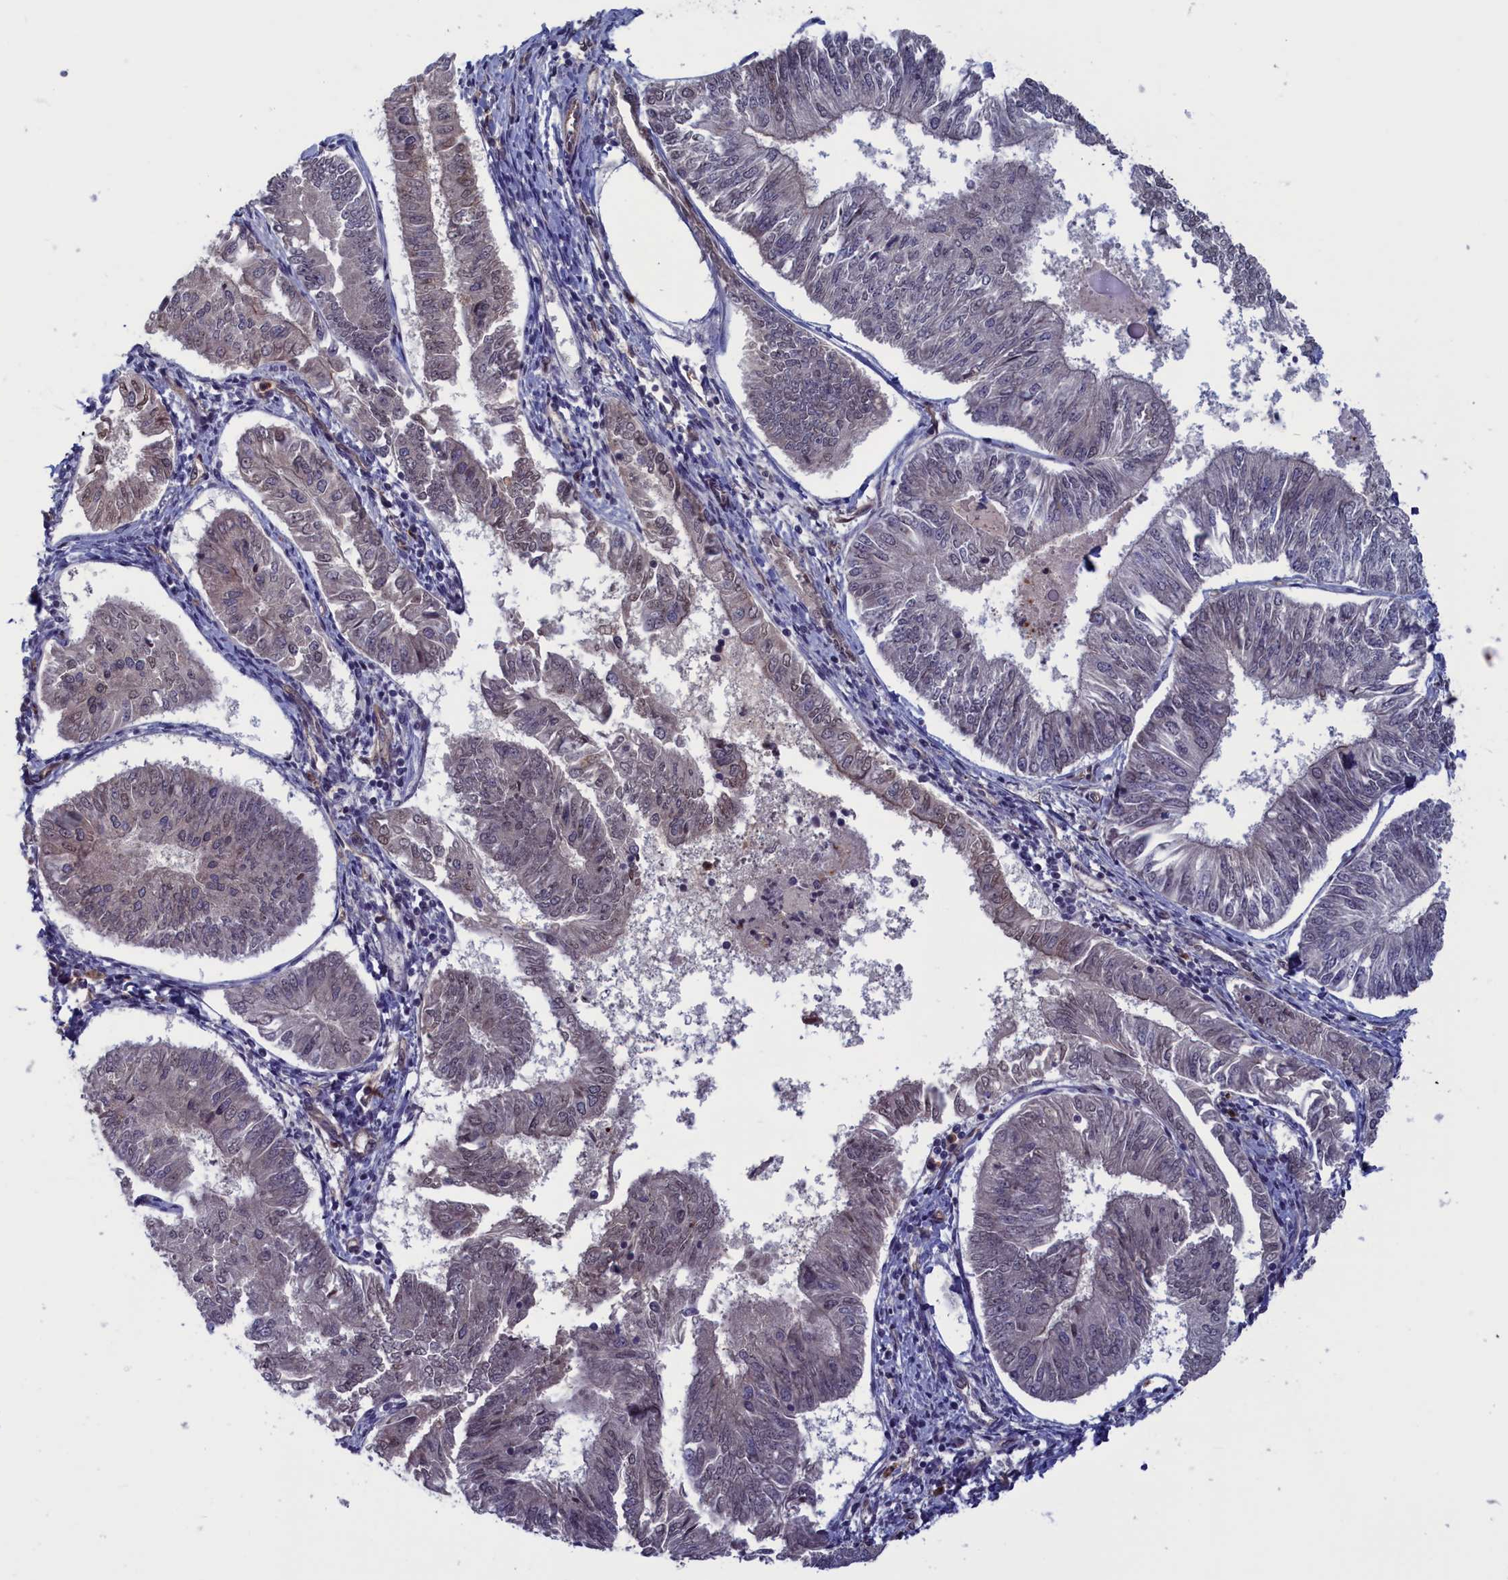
{"staining": {"intensity": "negative", "quantity": "none", "location": "none"}, "tissue": "endometrial cancer", "cell_type": "Tumor cells", "image_type": "cancer", "snomed": [{"axis": "morphology", "description": "Adenocarcinoma, NOS"}, {"axis": "topography", "description": "Endometrium"}], "caption": "This is an immunohistochemistry (IHC) photomicrograph of endometrial cancer. There is no expression in tumor cells.", "gene": "PLP2", "patient": {"sex": "female", "age": 58}}